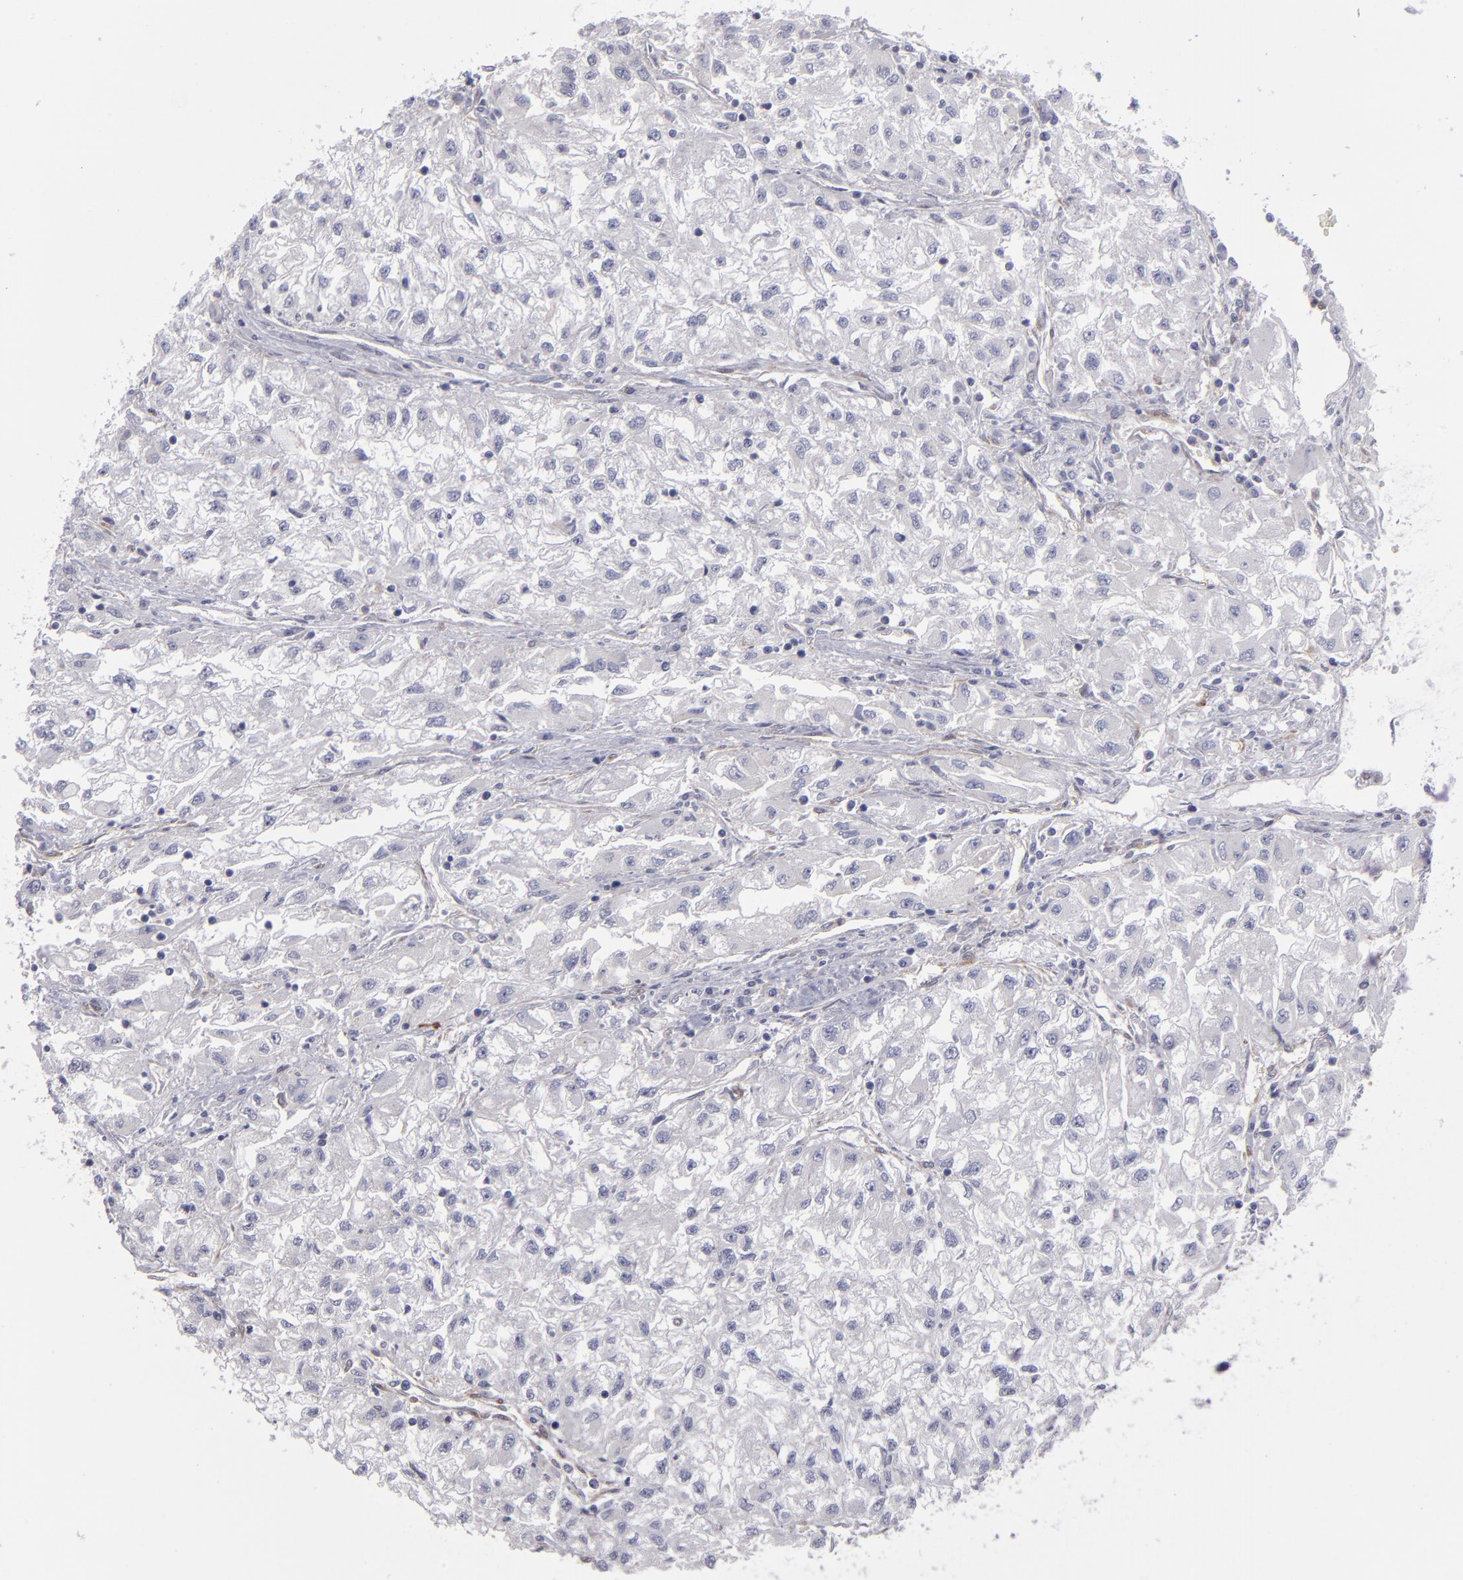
{"staining": {"intensity": "negative", "quantity": "none", "location": "none"}, "tissue": "renal cancer", "cell_type": "Tumor cells", "image_type": "cancer", "snomed": [{"axis": "morphology", "description": "Adenocarcinoma, NOS"}, {"axis": "topography", "description": "Kidney"}], "caption": "The photomicrograph reveals no staining of tumor cells in renal cancer.", "gene": "NDRG2", "patient": {"sex": "male", "age": 59}}